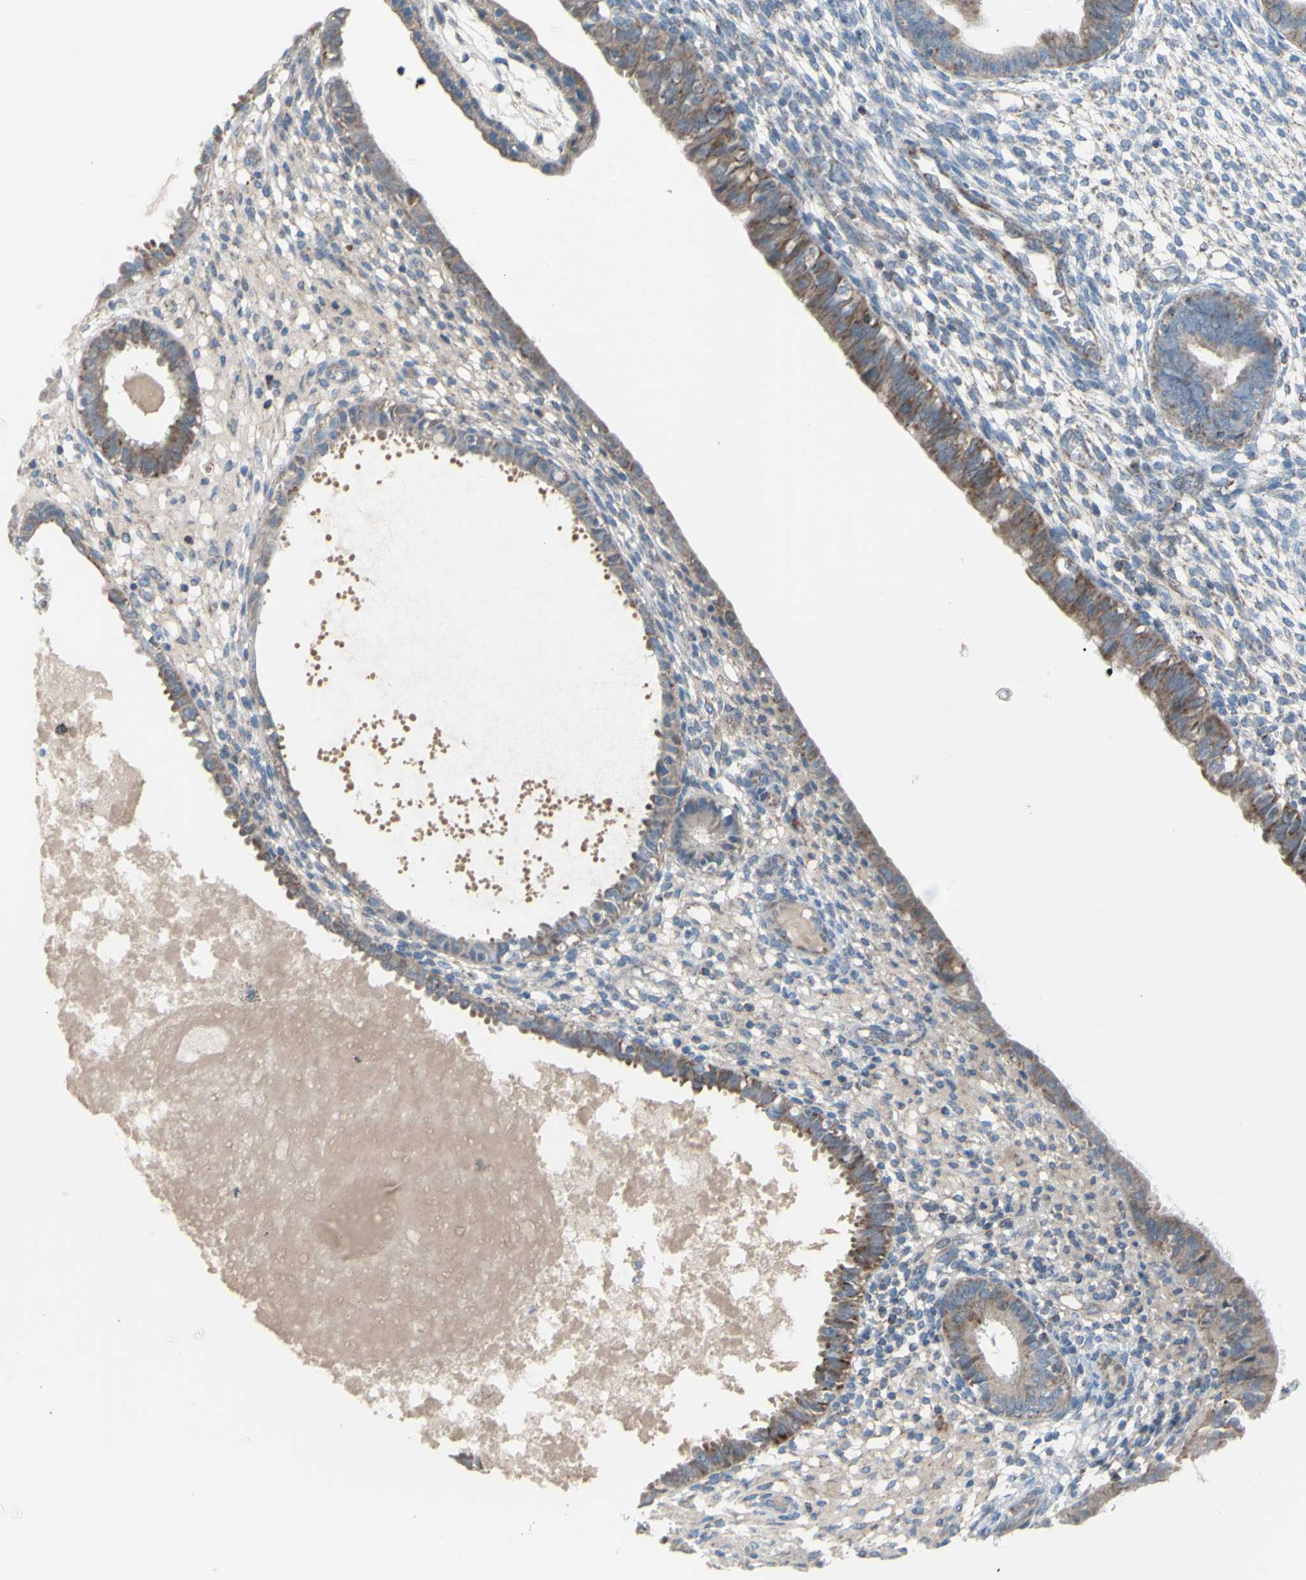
{"staining": {"intensity": "weak", "quantity": "<25%", "location": "cytoplasmic/membranous"}, "tissue": "endometrium", "cell_type": "Cells in endometrial stroma", "image_type": "normal", "snomed": [{"axis": "morphology", "description": "Normal tissue, NOS"}, {"axis": "topography", "description": "Endometrium"}], "caption": "Image shows no significant protein staining in cells in endometrial stroma of benign endometrium.", "gene": "GLT8D1", "patient": {"sex": "female", "age": 61}}